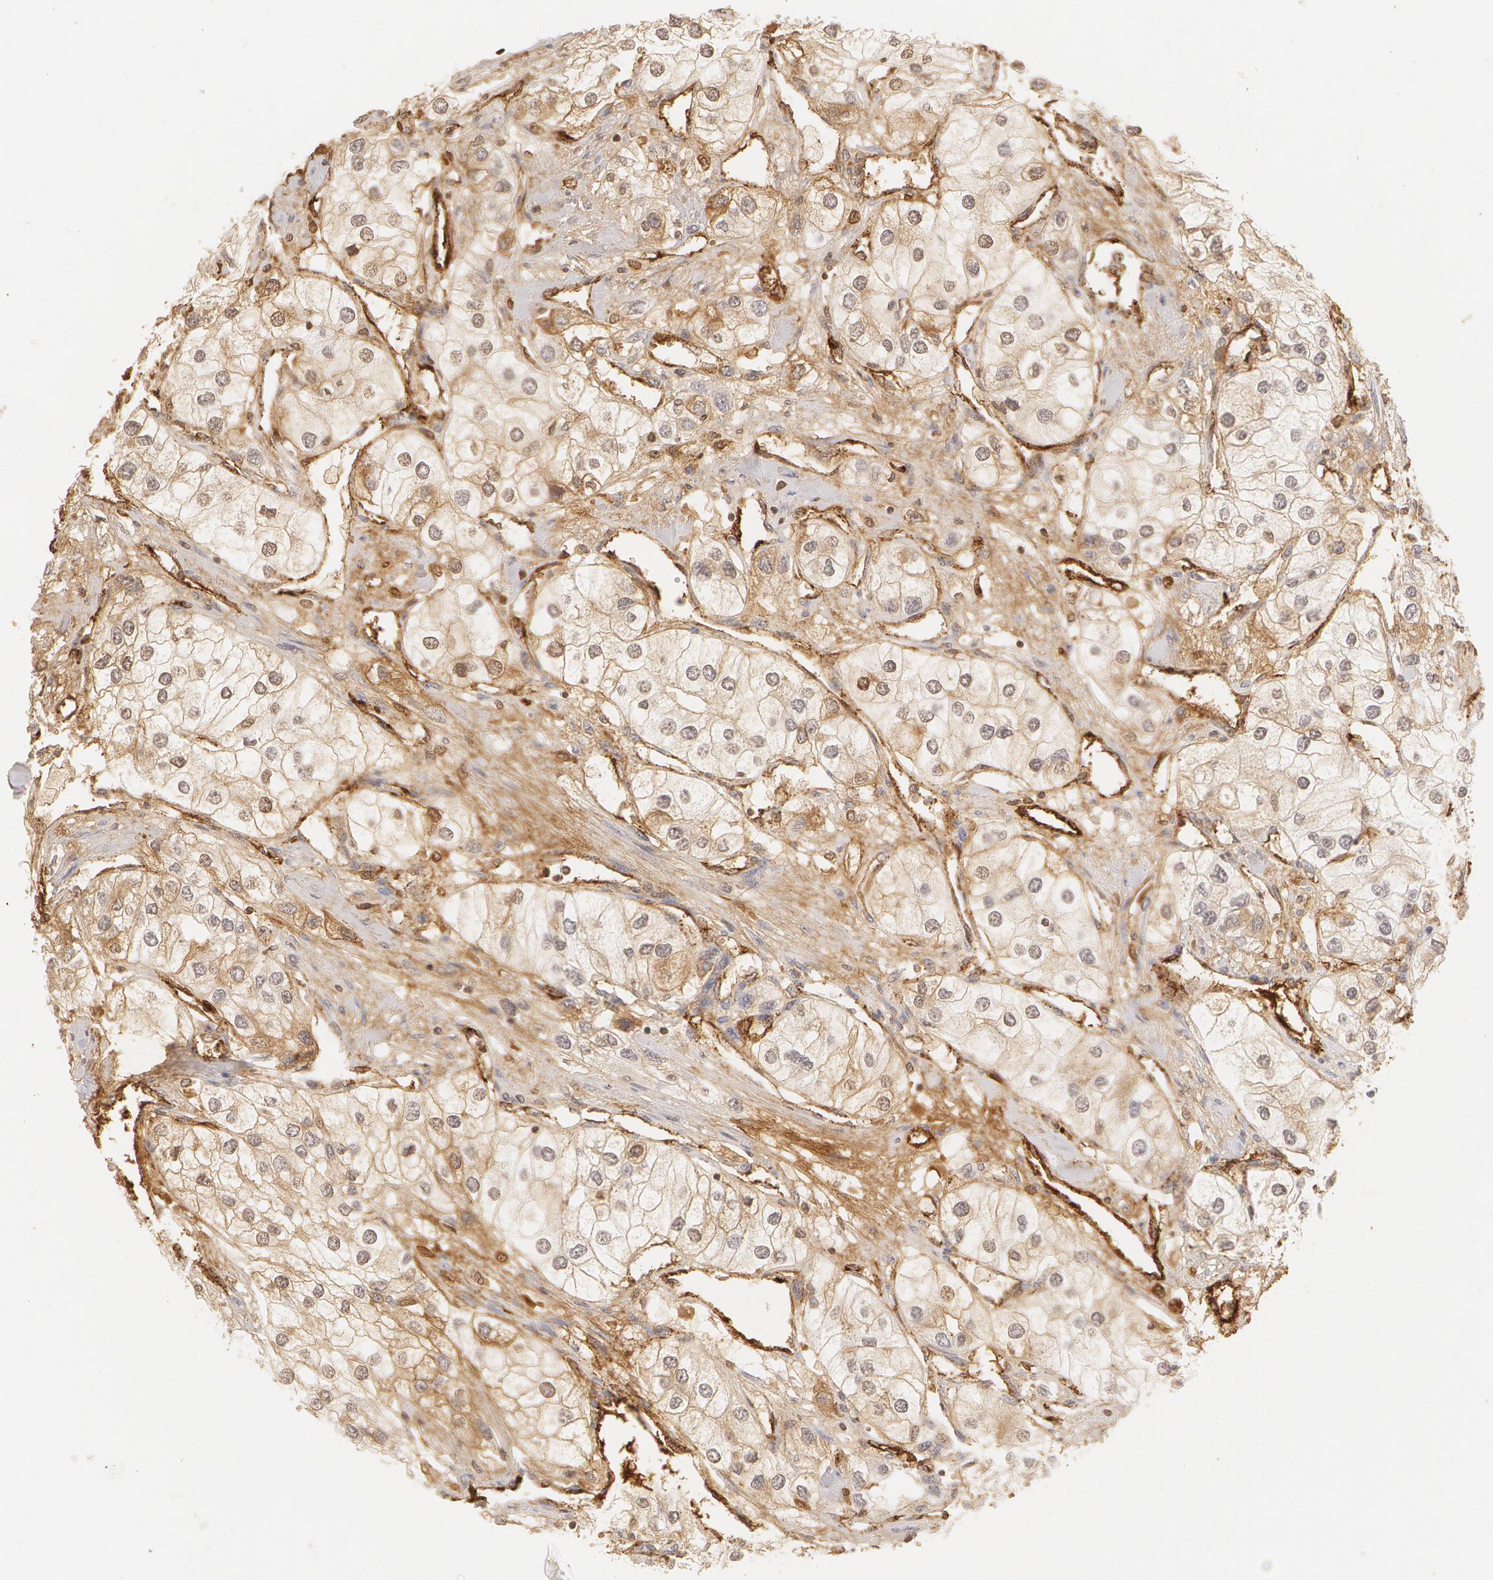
{"staining": {"intensity": "weak", "quantity": "25%-75%", "location": "cytoplasmic/membranous"}, "tissue": "renal cancer", "cell_type": "Tumor cells", "image_type": "cancer", "snomed": [{"axis": "morphology", "description": "Adenocarcinoma, NOS"}, {"axis": "topography", "description": "Kidney"}], "caption": "The histopathology image demonstrates a brown stain indicating the presence of a protein in the cytoplasmic/membranous of tumor cells in renal cancer. Using DAB (brown) and hematoxylin (blue) stains, captured at high magnification using brightfield microscopy.", "gene": "VWF", "patient": {"sex": "male", "age": 57}}